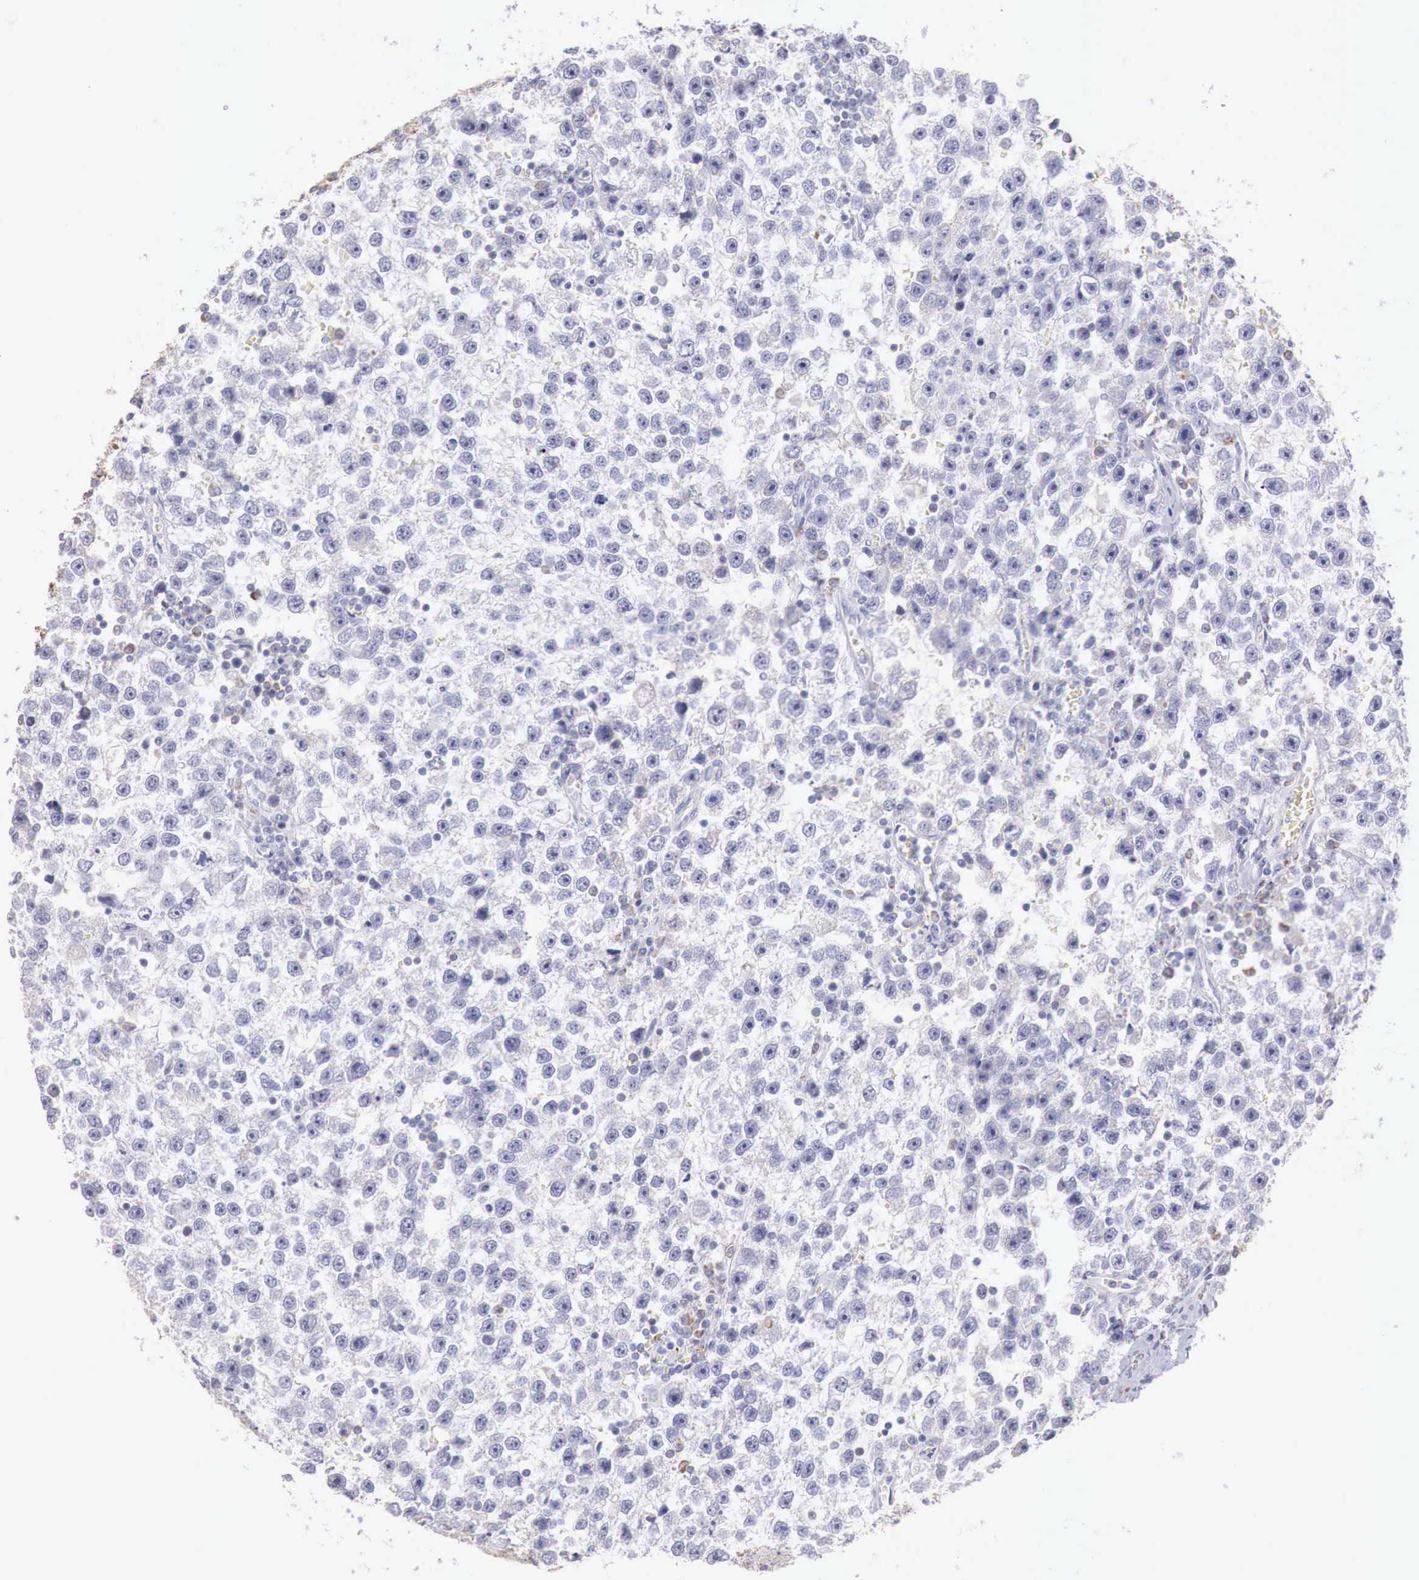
{"staining": {"intensity": "weak", "quantity": "<25%", "location": "cytoplasmic/membranous"}, "tissue": "testis cancer", "cell_type": "Tumor cells", "image_type": "cancer", "snomed": [{"axis": "morphology", "description": "Seminoma, NOS"}, {"axis": "topography", "description": "Testis"}], "caption": "Testis seminoma stained for a protein using IHC reveals no positivity tumor cells.", "gene": "IDH3G", "patient": {"sex": "male", "age": 33}}